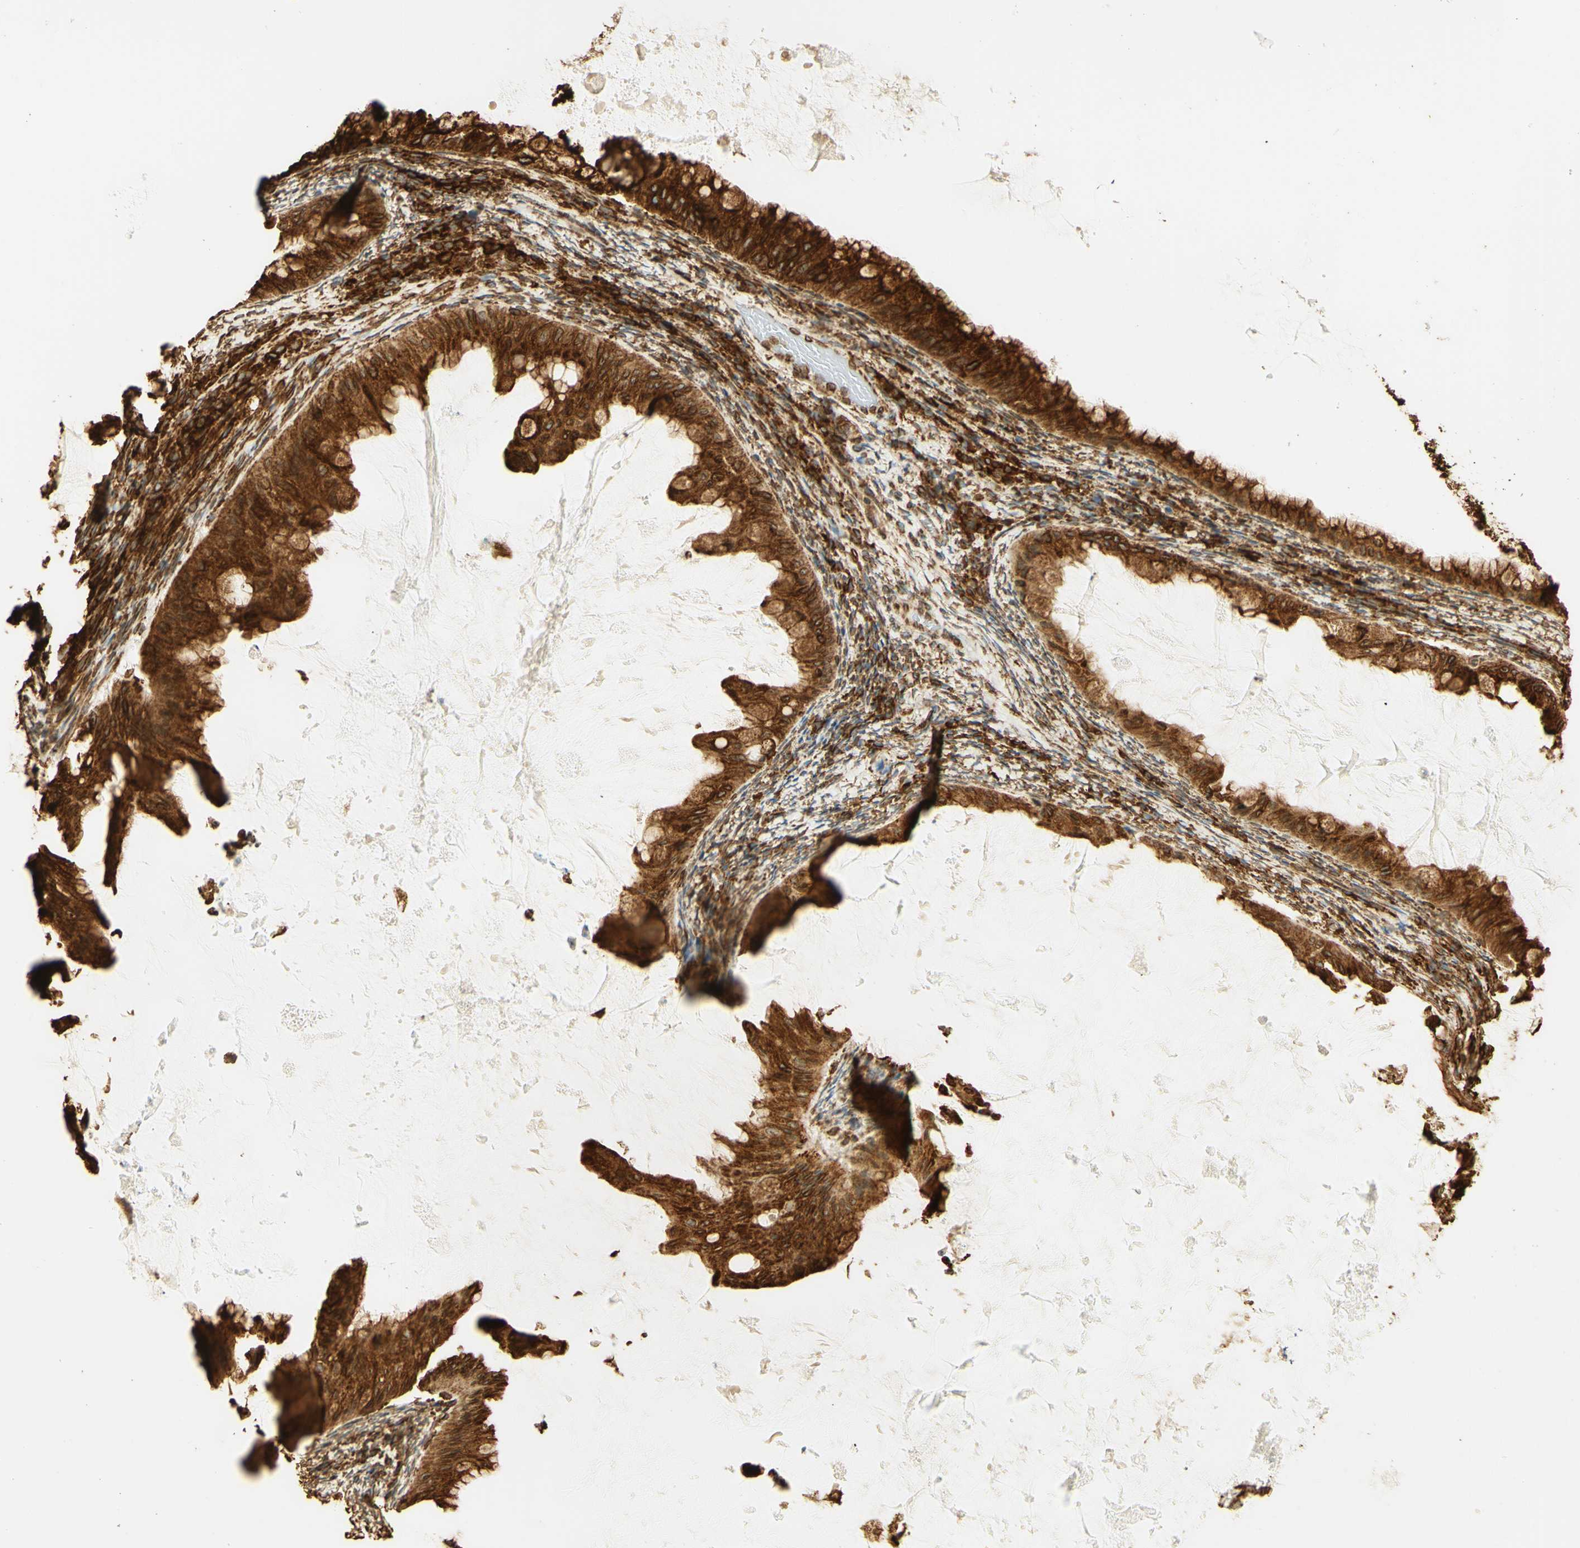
{"staining": {"intensity": "strong", "quantity": ">75%", "location": "cytoplasmic/membranous"}, "tissue": "ovarian cancer", "cell_type": "Tumor cells", "image_type": "cancer", "snomed": [{"axis": "morphology", "description": "Cystadenocarcinoma, mucinous, NOS"}, {"axis": "topography", "description": "Ovary"}], "caption": "Immunohistochemical staining of ovarian cancer (mucinous cystadenocarcinoma) shows high levels of strong cytoplasmic/membranous protein positivity in approximately >75% of tumor cells. Immunohistochemistry stains the protein in brown and the nuclei are stained blue.", "gene": "CANX", "patient": {"sex": "female", "age": 61}}